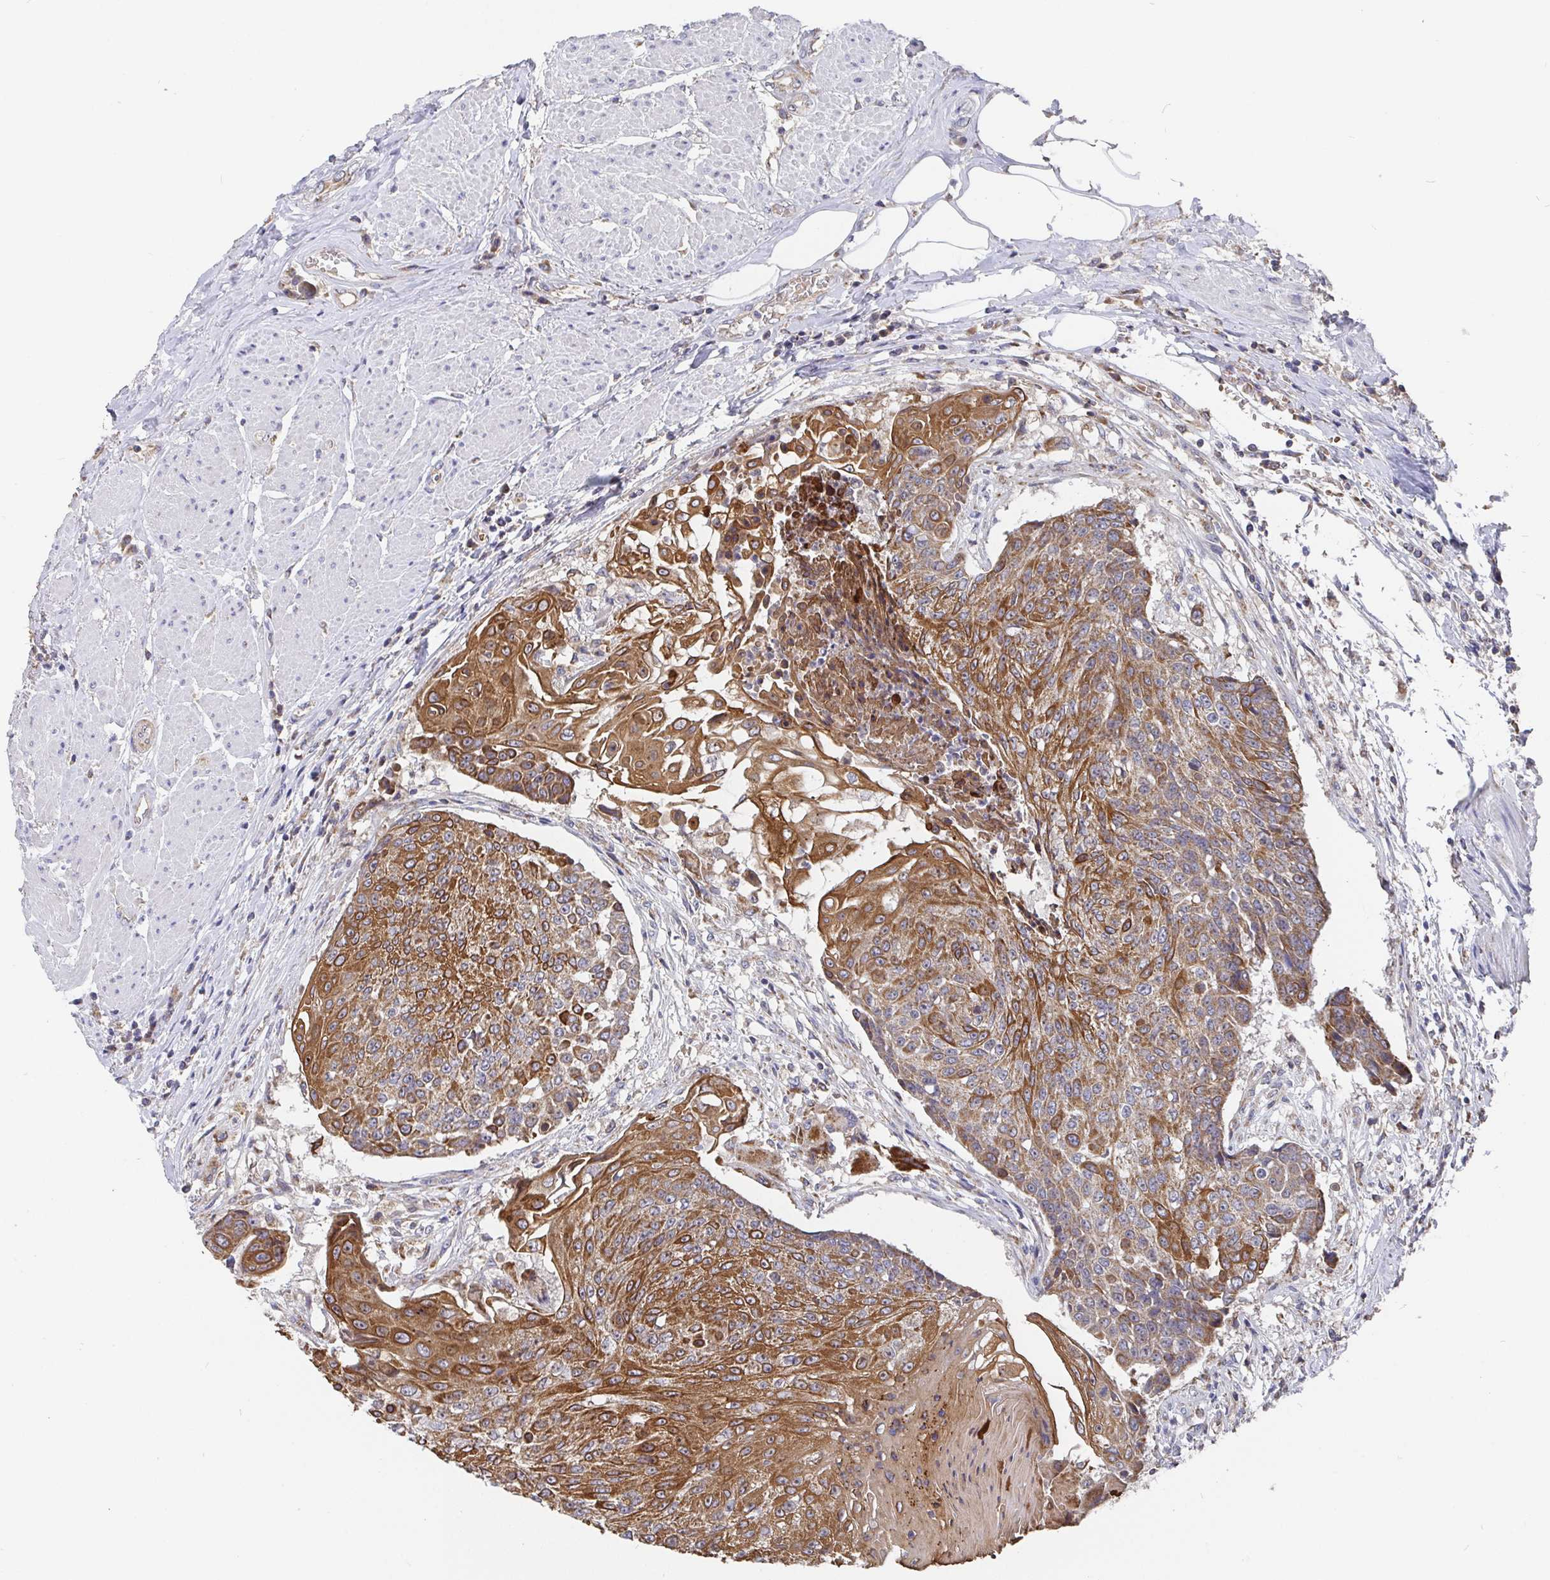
{"staining": {"intensity": "strong", "quantity": "25%-75%", "location": "cytoplasmic/membranous"}, "tissue": "urothelial cancer", "cell_type": "Tumor cells", "image_type": "cancer", "snomed": [{"axis": "morphology", "description": "Urothelial carcinoma, High grade"}, {"axis": "topography", "description": "Urinary bladder"}], "caption": "Tumor cells reveal high levels of strong cytoplasmic/membranous staining in approximately 25%-75% of cells in urothelial carcinoma (high-grade). The protein of interest is shown in brown color, while the nuclei are stained blue.", "gene": "PDF", "patient": {"sex": "female", "age": 63}}